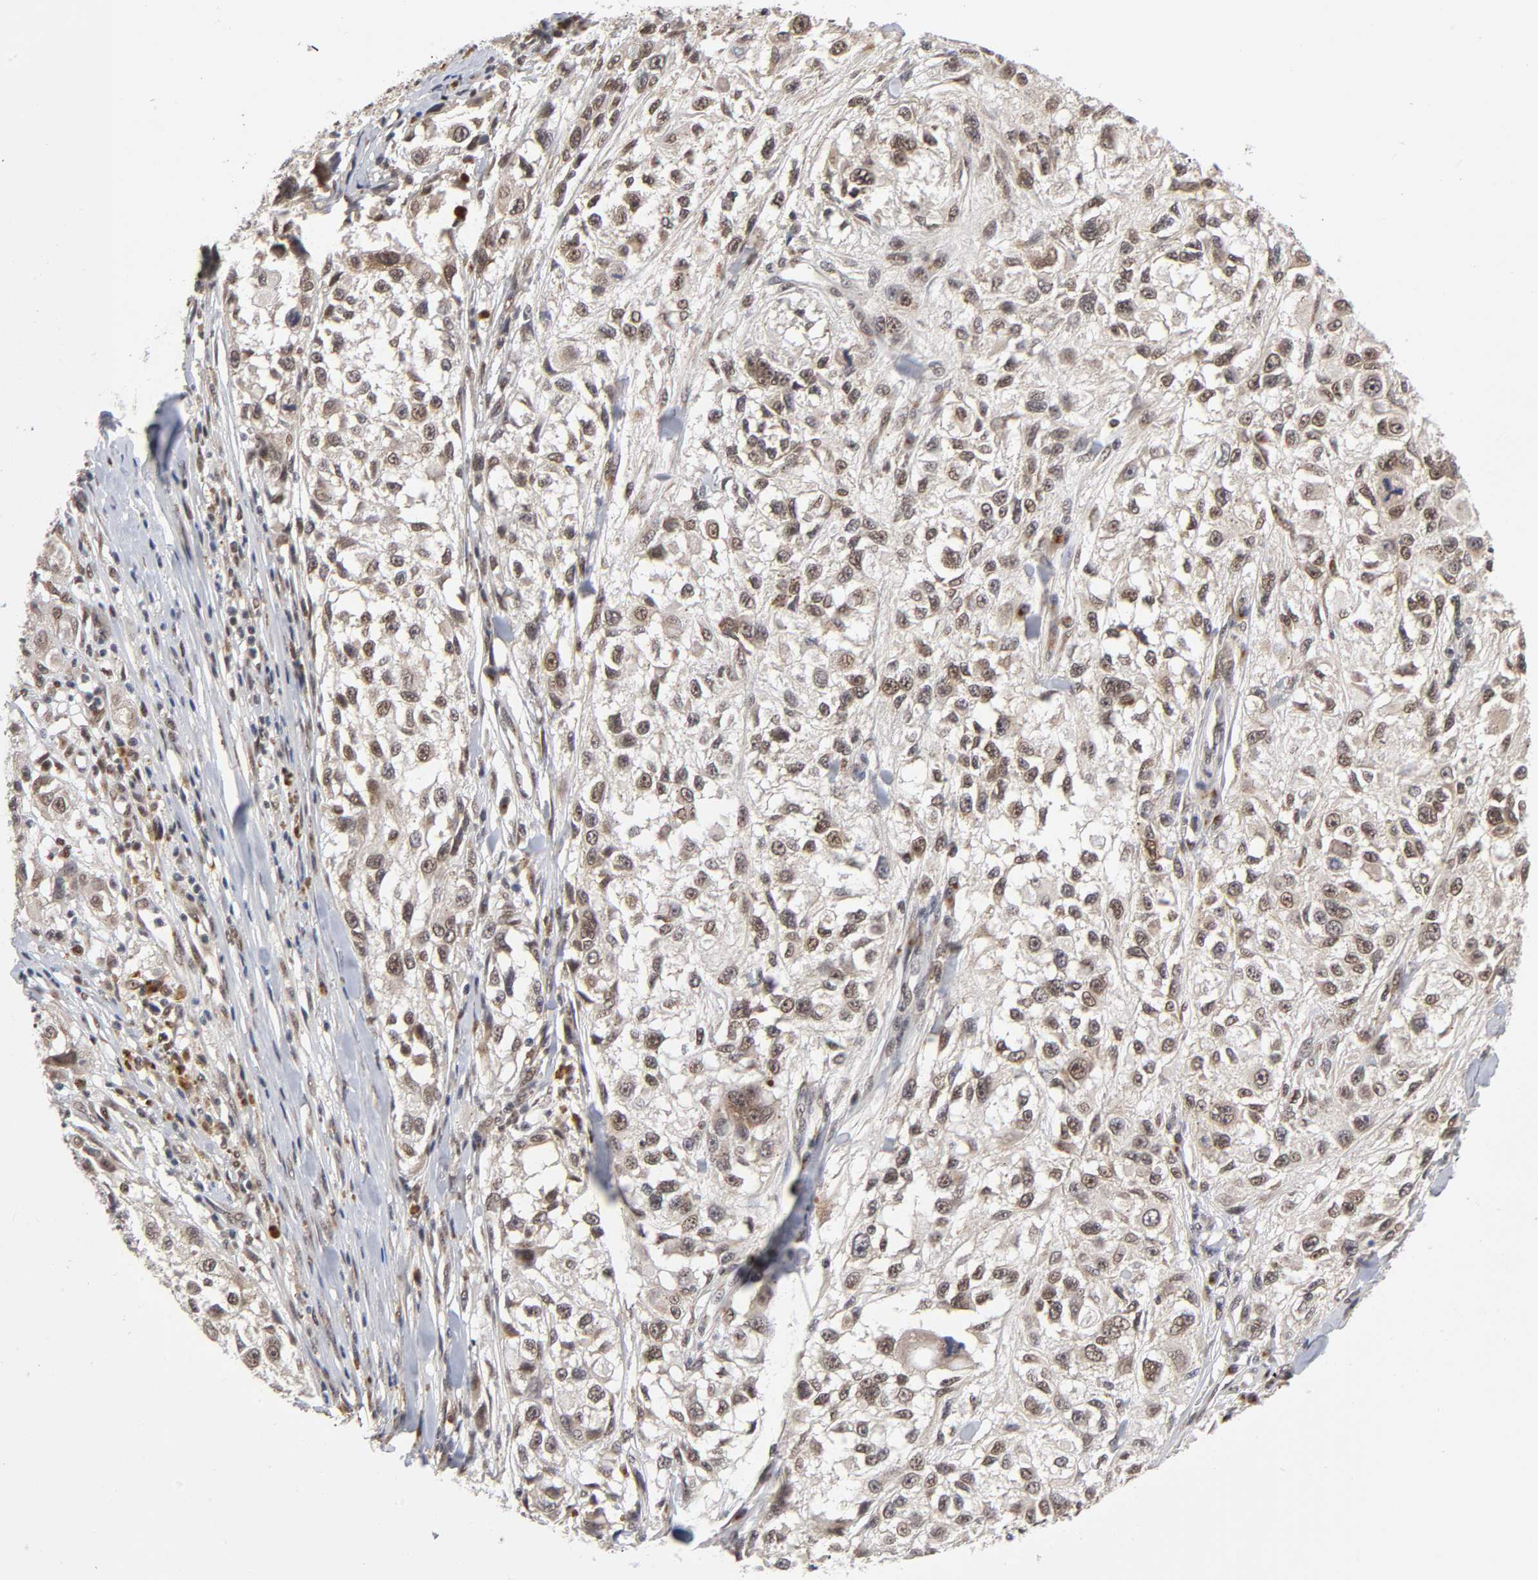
{"staining": {"intensity": "moderate", "quantity": ">75%", "location": "cytoplasmic/membranous,nuclear"}, "tissue": "melanoma", "cell_type": "Tumor cells", "image_type": "cancer", "snomed": [{"axis": "morphology", "description": "Necrosis, NOS"}, {"axis": "morphology", "description": "Malignant melanoma, NOS"}, {"axis": "topography", "description": "Skin"}], "caption": "Immunohistochemistry (IHC) photomicrograph of human melanoma stained for a protein (brown), which reveals medium levels of moderate cytoplasmic/membranous and nuclear expression in approximately >75% of tumor cells.", "gene": "EP300", "patient": {"sex": "female", "age": 87}}